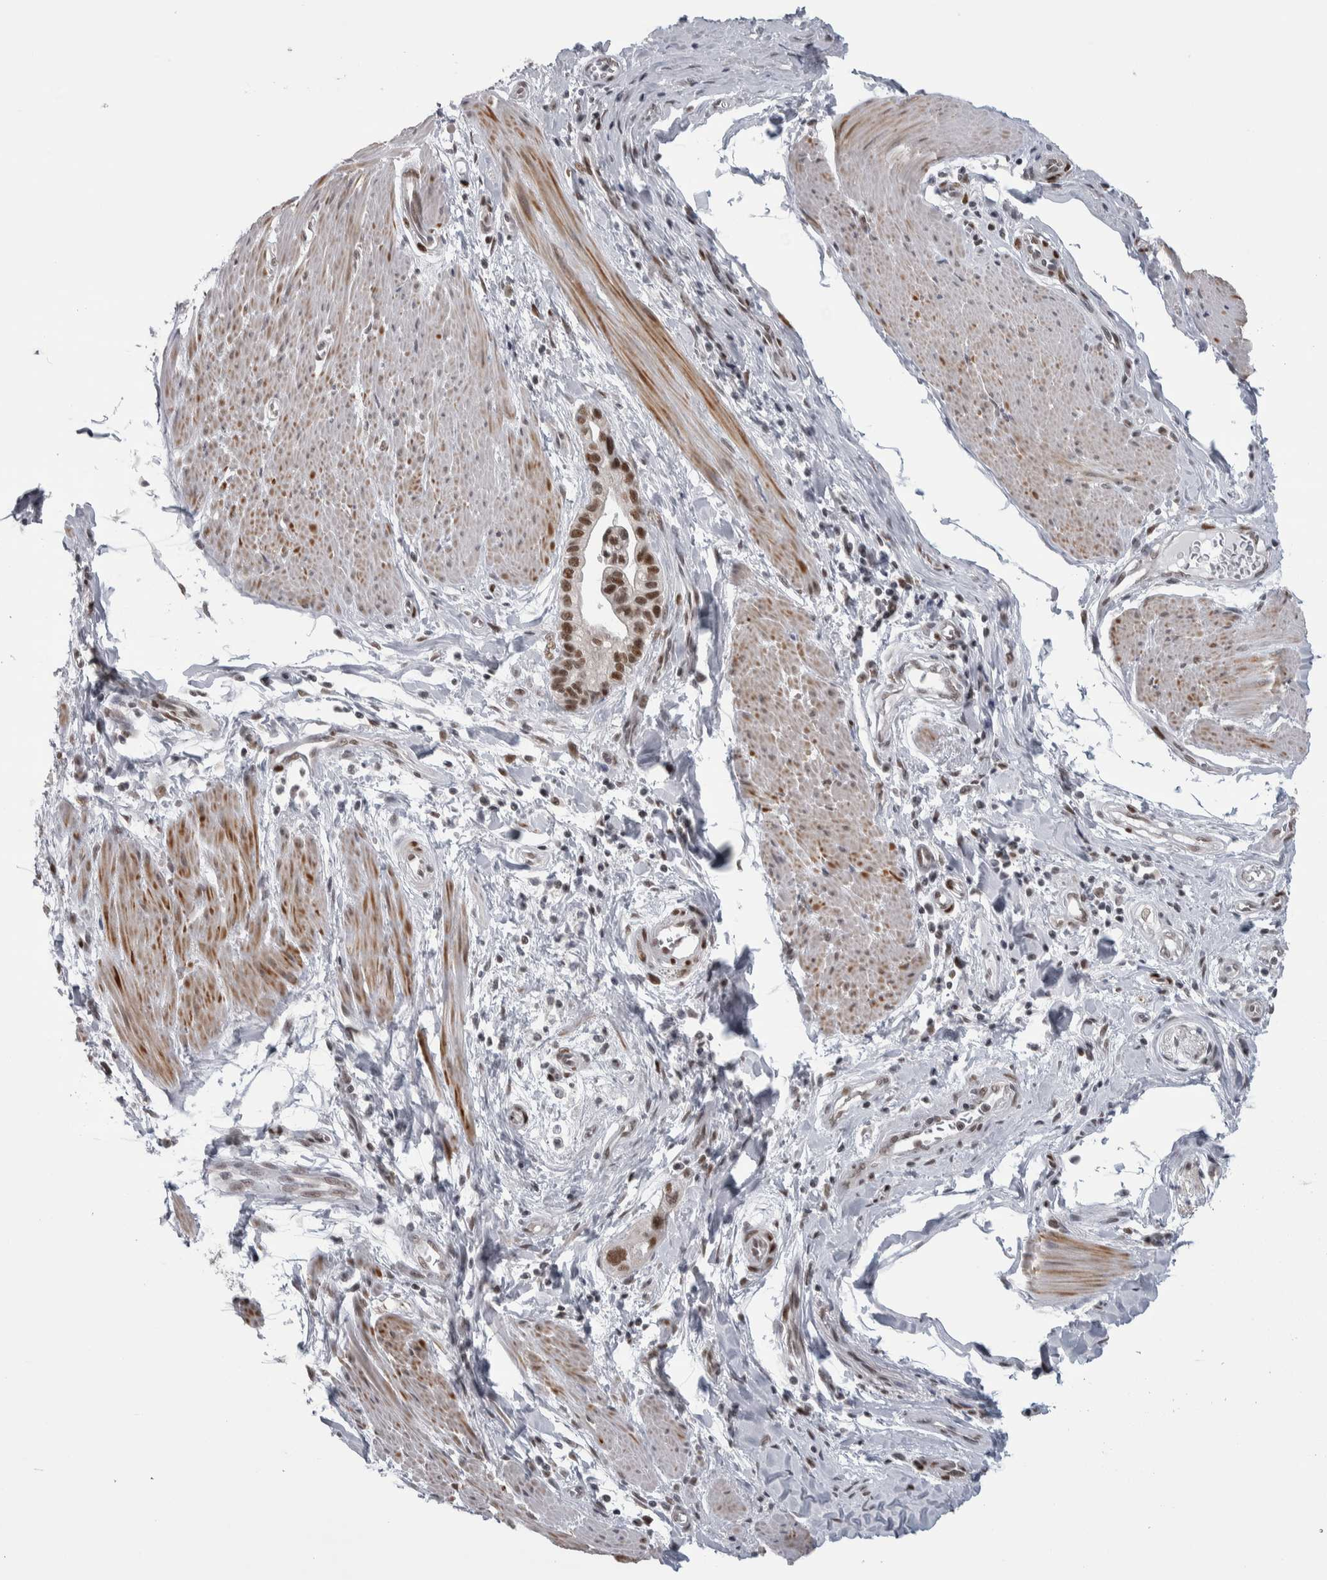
{"staining": {"intensity": "strong", "quantity": ">75%", "location": "nuclear"}, "tissue": "pancreatic cancer", "cell_type": "Tumor cells", "image_type": "cancer", "snomed": [{"axis": "morphology", "description": "Adenocarcinoma, NOS"}, {"axis": "topography", "description": "Pancreas"}], "caption": "The photomicrograph shows staining of pancreatic cancer, revealing strong nuclear protein positivity (brown color) within tumor cells. (Stains: DAB (3,3'-diaminobenzidine) in brown, nuclei in blue, Microscopy: brightfield microscopy at high magnification).", "gene": "HEXIM2", "patient": {"sex": "male", "age": 74}}